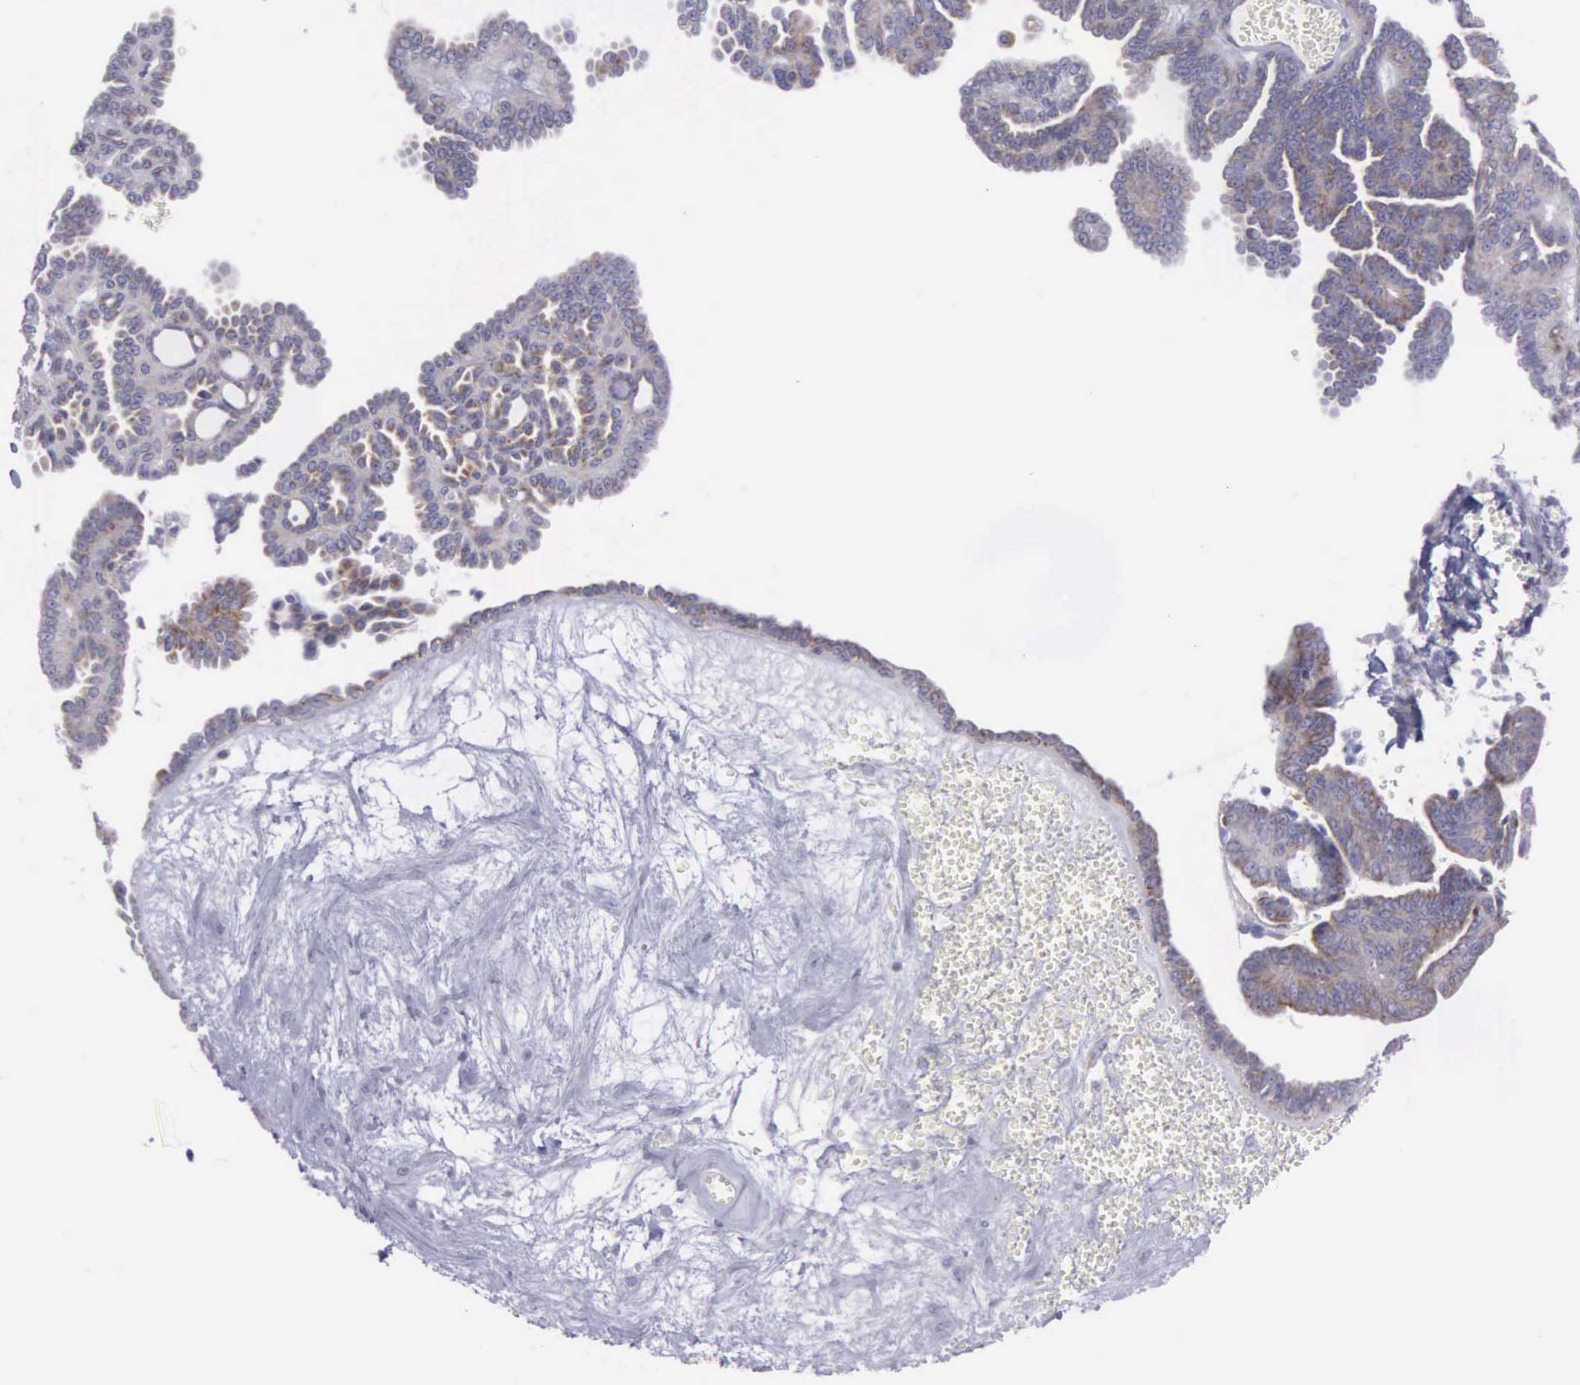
{"staining": {"intensity": "weak", "quantity": "<25%", "location": "cytoplasmic/membranous"}, "tissue": "ovarian cancer", "cell_type": "Tumor cells", "image_type": "cancer", "snomed": [{"axis": "morphology", "description": "Cystadenocarcinoma, serous, NOS"}, {"axis": "topography", "description": "Ovary"}], "caption": "Ovarian cancer (serous cystadenocarcinoma) was stained to show a protein in brown. There is no significant expression in tumor cells. The staining was performed using DAB to visualize the protein expression in brown, while the nuclei were stained in blue with hematoxylin (Magnification: 20x).", "gene": "SYNJ2BP", "patient": {"sex": "female", "age": 71}}